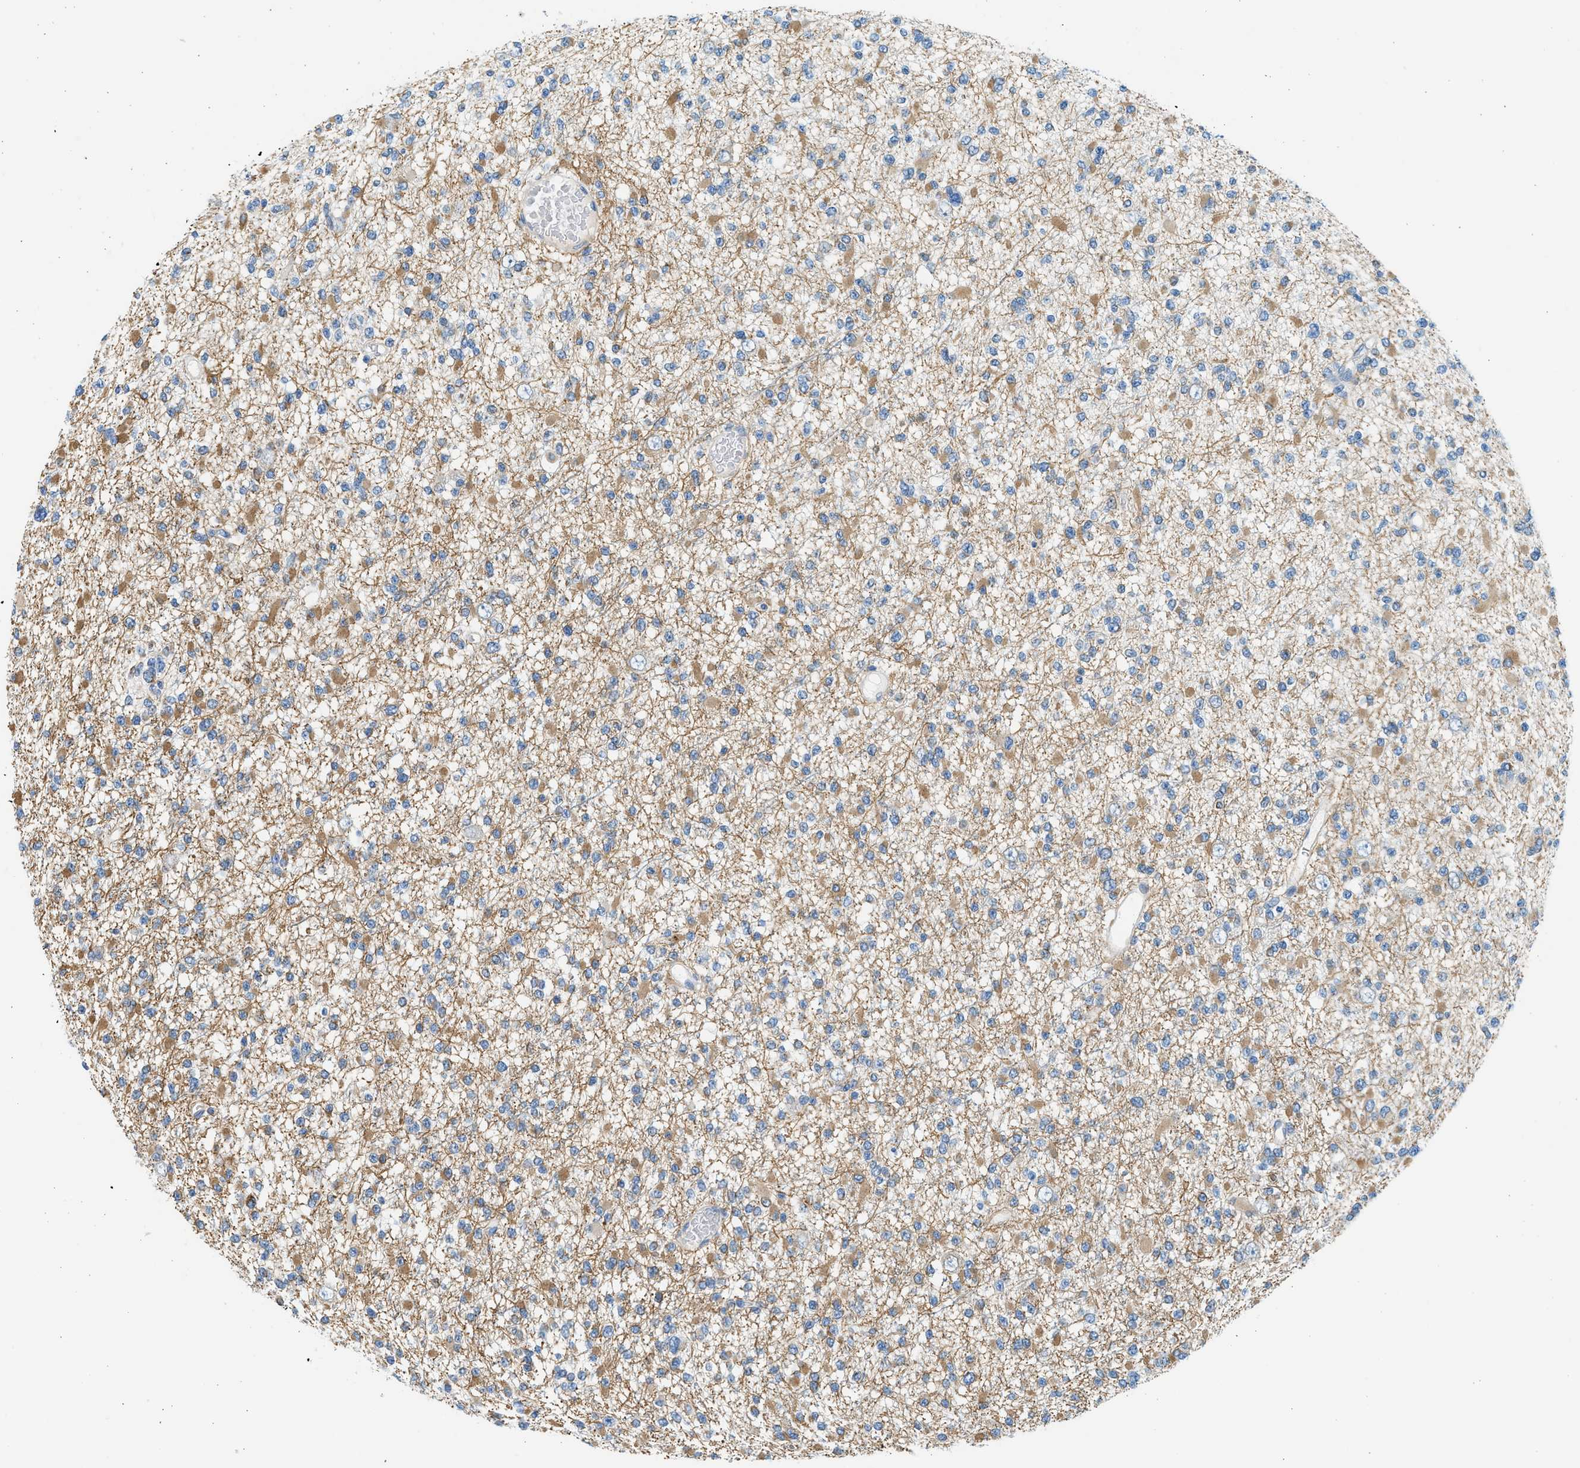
{"staining": {"intensity": "moderate", "quantity": "25%-75%", "location": "cytoplasmic/membranous"}, "tissue": "glioma", "cell_type": "Tumor cells", "image_type": "cancer", "snomed": [{"axis": "morphology", "description": "Glioma, malignant, Low grade"}, {"axis": "topography", "description": "Brain"}], "caption": "Glioma tissue exhibits moderate cytoplasmic/membranous expression in approximately 25%-75% of tumor cells", "gene": "CNTN6", "patient": {"sex": "female", "age": 22}}